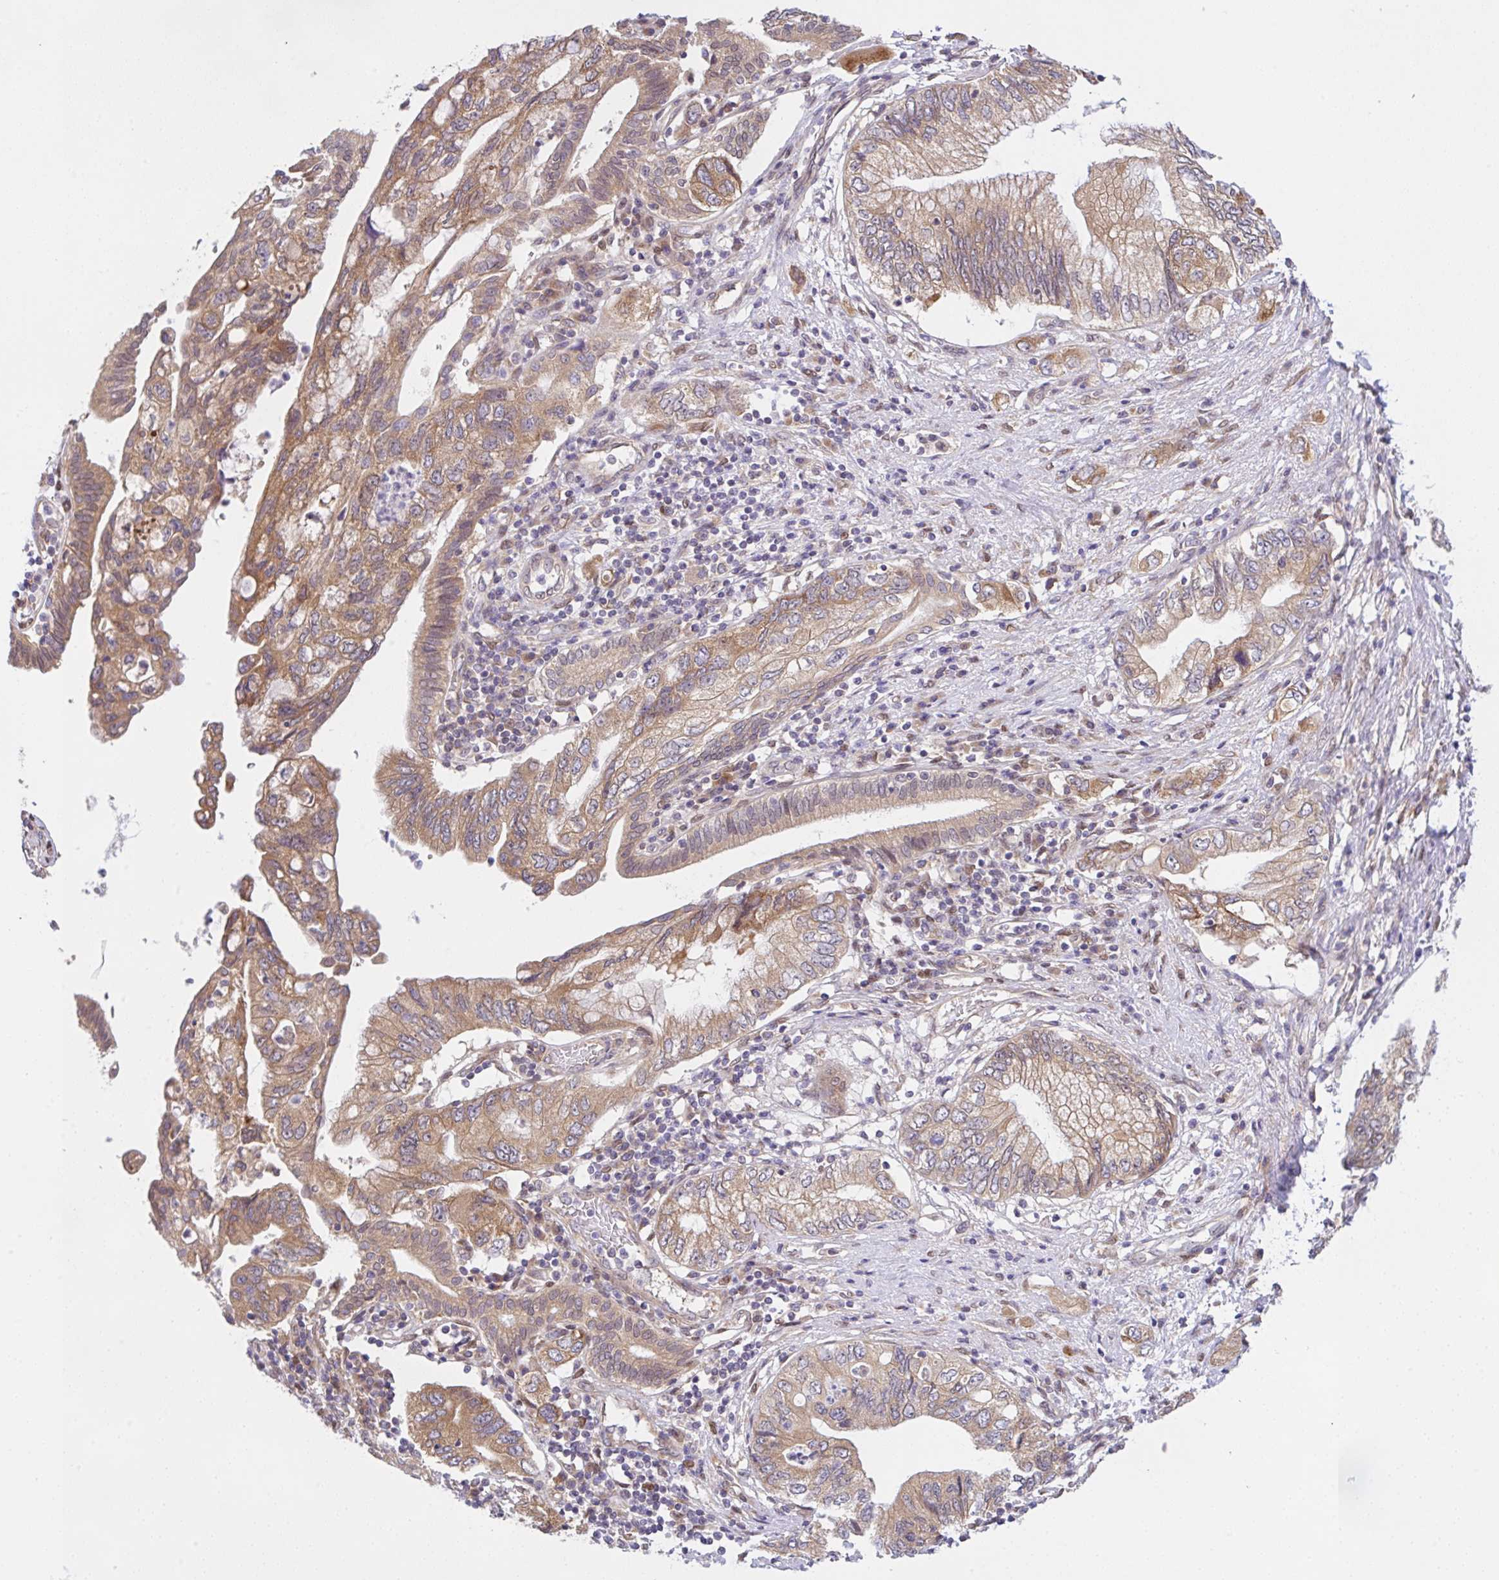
{"staining": {"intensity": "moderate", "quantity": ">75%", "location": "cytoplasmic/membranous"}, "tissue": "pancreatic cancer", "cell_type": "Tumor cells", "image_type": "cancer", "snomed": [{"axis": "morphology", "description": "Adenocarcinoma, NOS"}, {"axis": "topography", "description": "Pancreas"}], "caption": "Moderate cytoplasmic/membranous expression for a protein is appreciated in about >75% of tumor cells of pancreatic adenocarcinoma using IHC.", "gene": "UBE4A", "patient": {"sex": "female", "age": 73}}